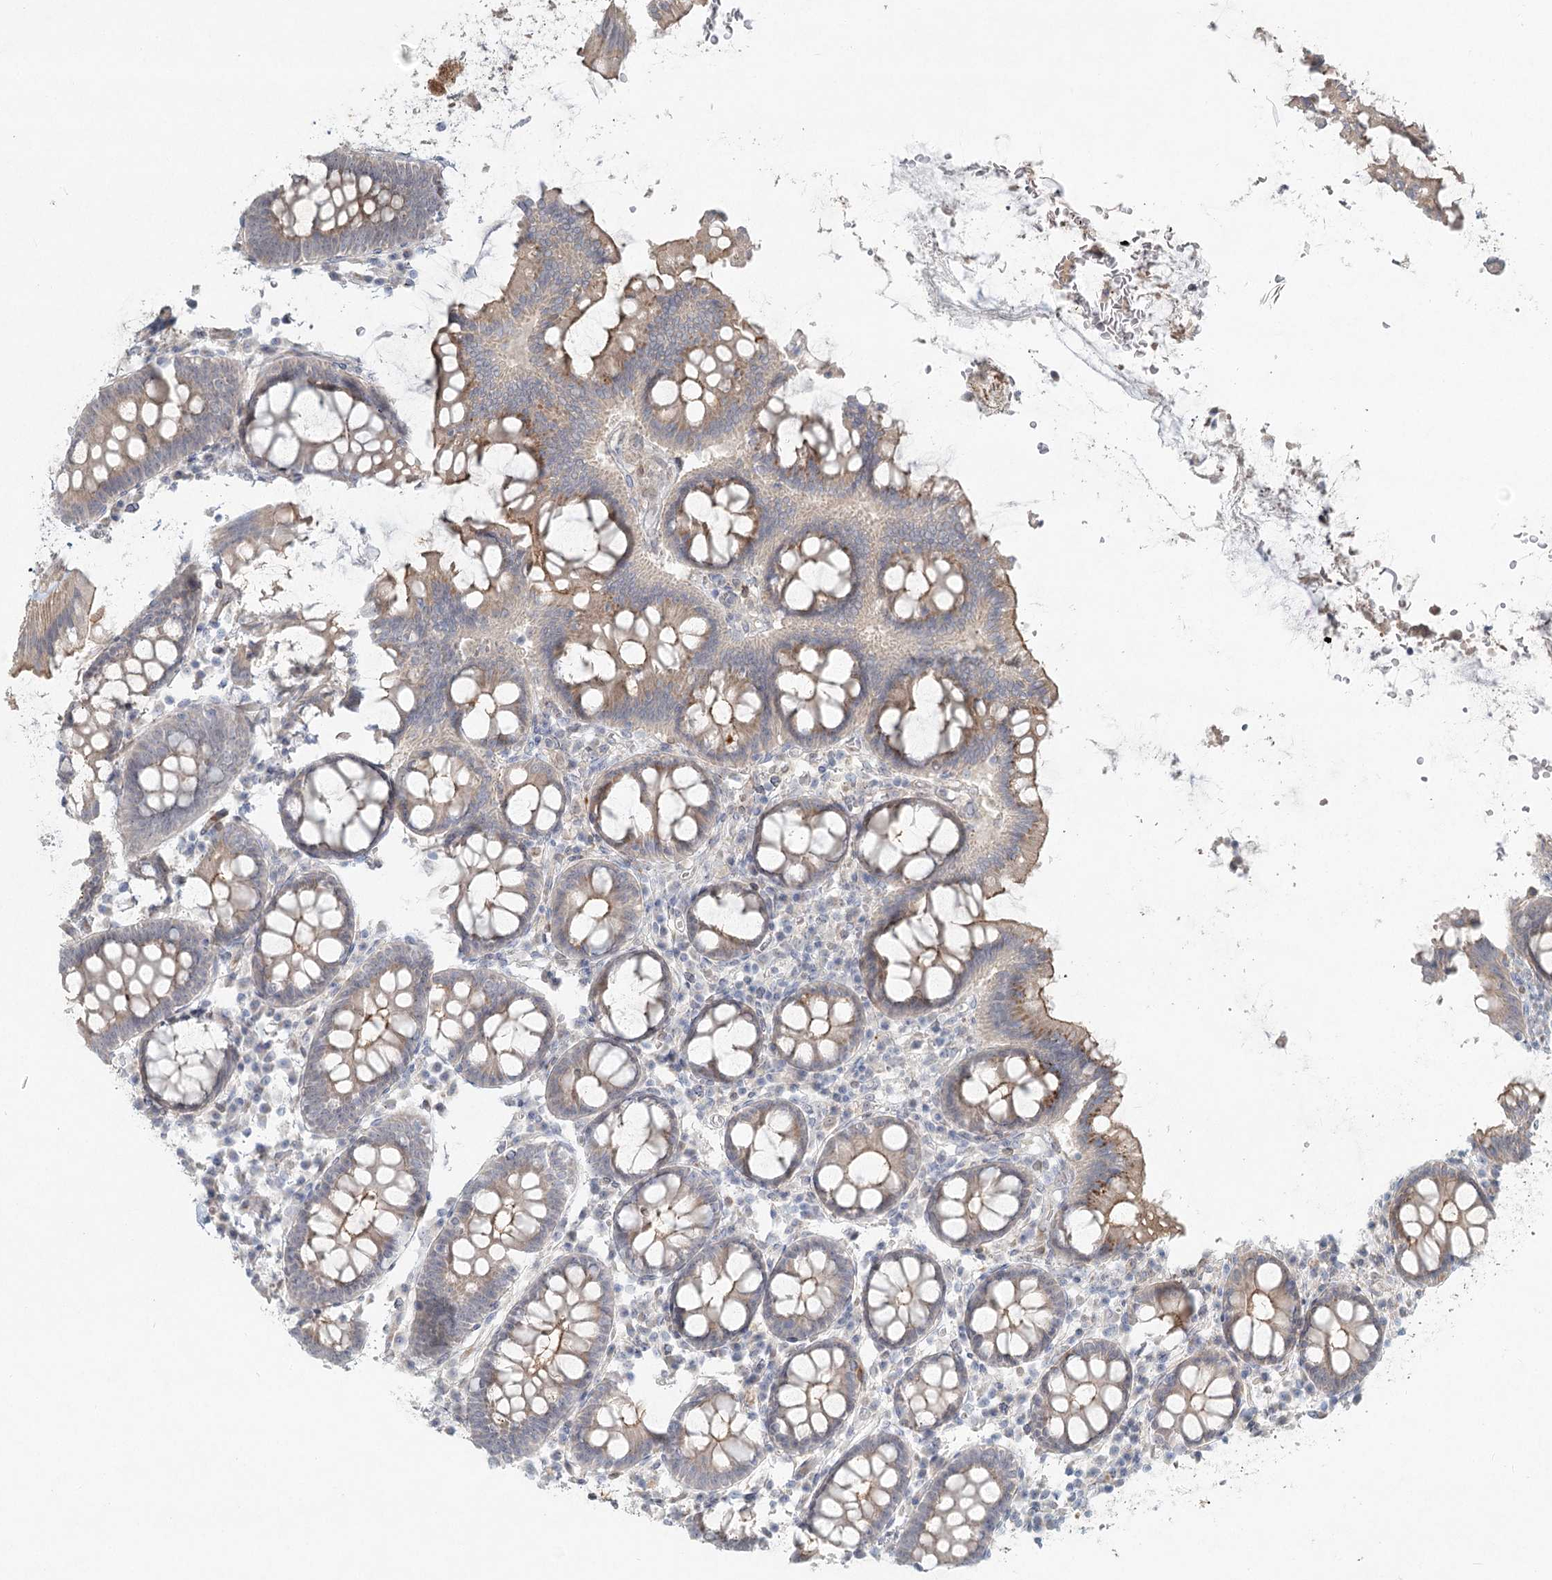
{"staining": {"intensity": "moderate", "quantity": ">75%", "location": "cytoplasmic/membranous"}, "tissue": "colon", "cell_type": "Endothelial cells", "image_type": "normal", "snomed": [{"axis": "morphology", "description": "Normal tissue, NOS"}, {"axis": "topography", "description": "Colon"}], "caption": "Colon stained with IHC exhibits moderate cytoplasmic/membranous staining in about >75% of endothelial cells. Using DAB (3,3'-diaminobenzidine) (brown) and hematoxylin (blue) stains, captured at high magnification using brightfield microscopy.", "gene": "LRP2BP", "patient": {"sex": "female", "age": 79}}